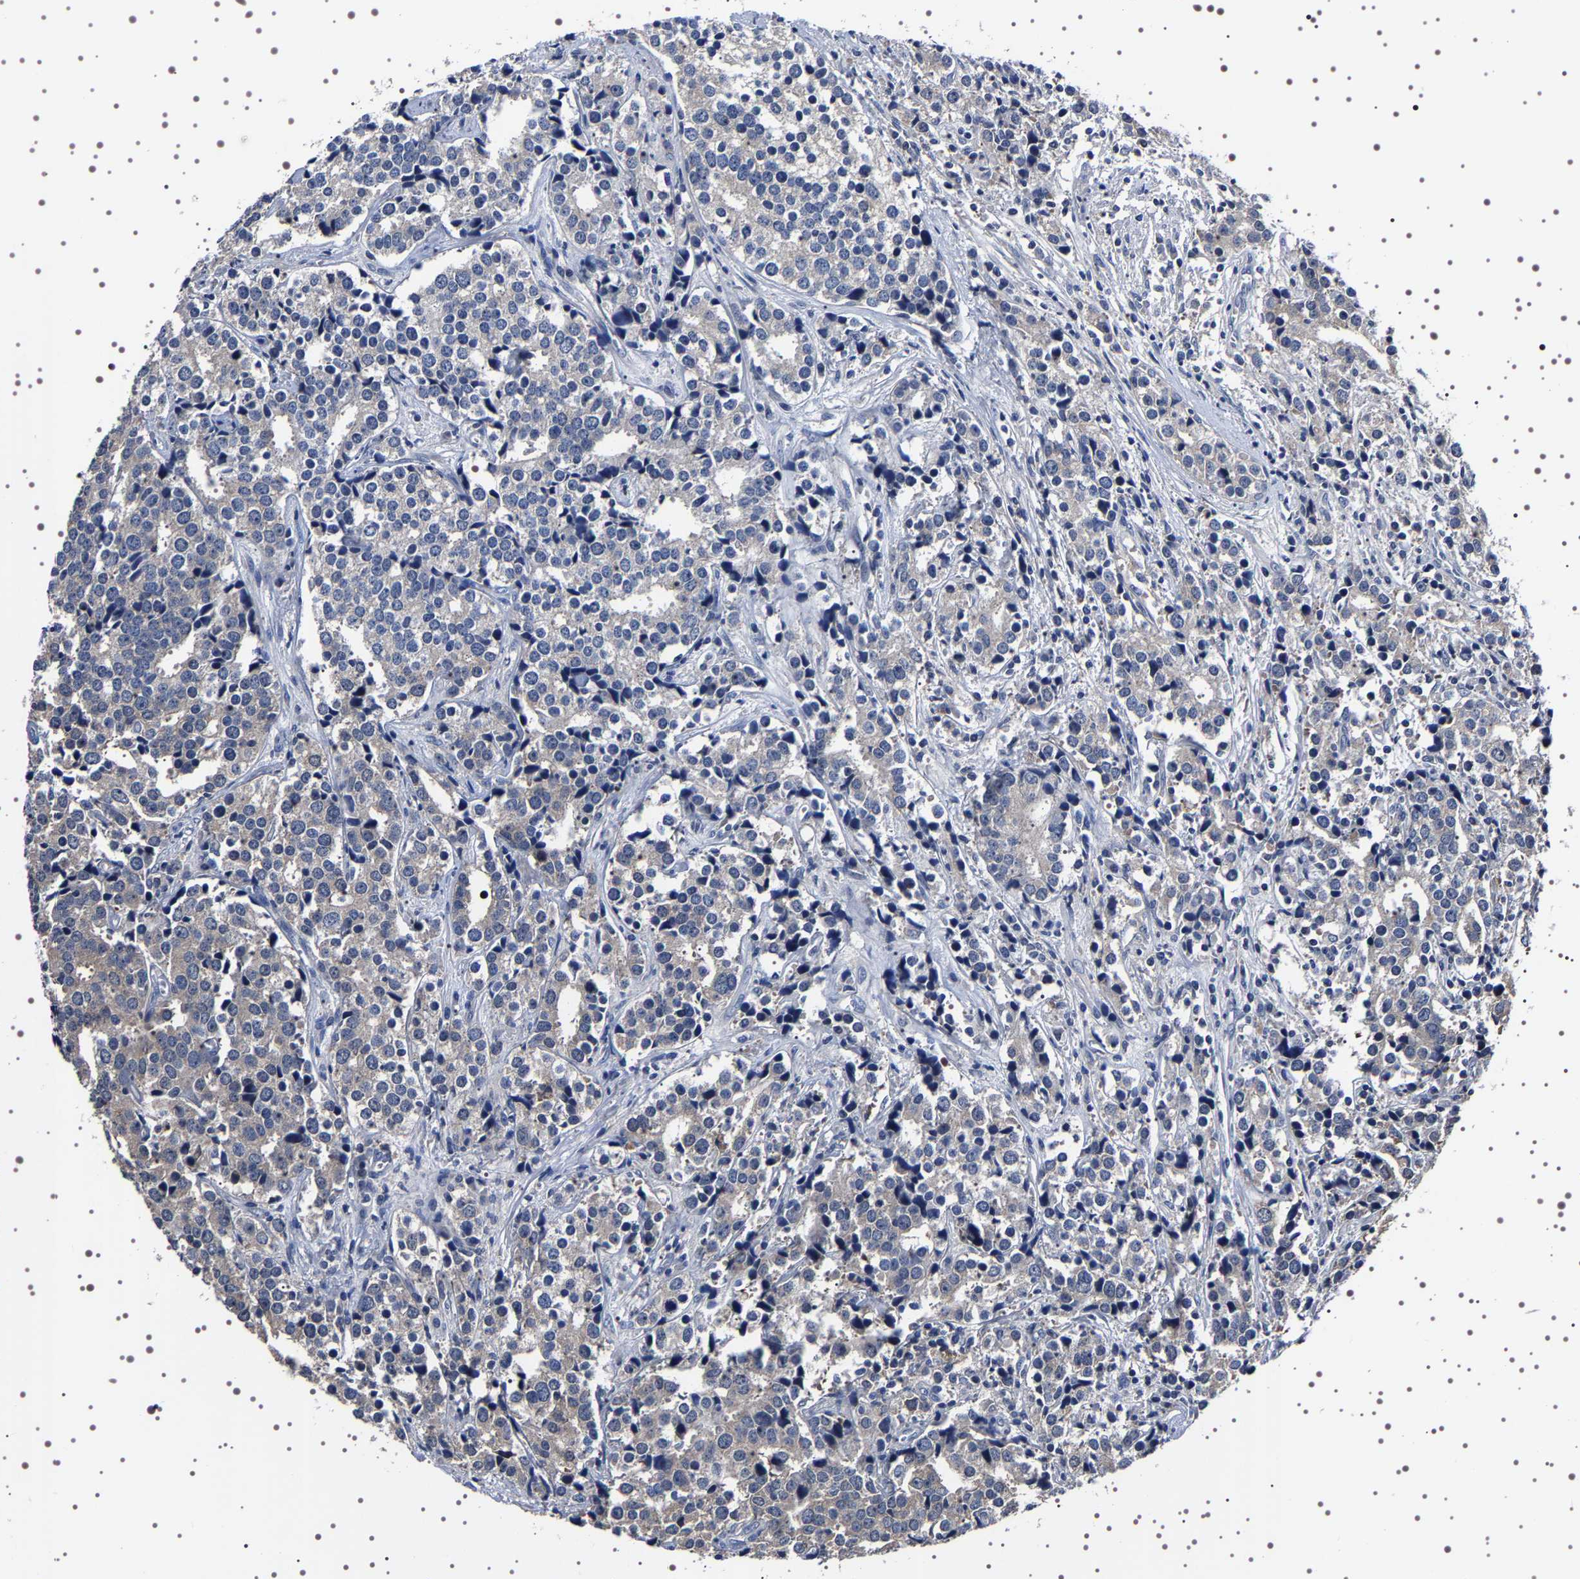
{"staining": {"intensity": "weak", "quantity": "<25%", "location": "cytoplasmic/membranous"}, "tissue": "prostate cancer", "cell_type": "Tumor cells", "image_type": "cancer", "snomed": [{"axis": "morphology", "description": "Adenocarcinoma, High grade"}, {"axis": "topography", "description": "Prostate"}], "caption": "IHC of prostate cancer (adenocarcinoma (high-grade)) demonstrates no staining in tumor cells. (DAB IHC visualized using brightfield microscopy, high magnification).", "gene": "TARBP1", "patient": {"sex": "male", "age": 71}}